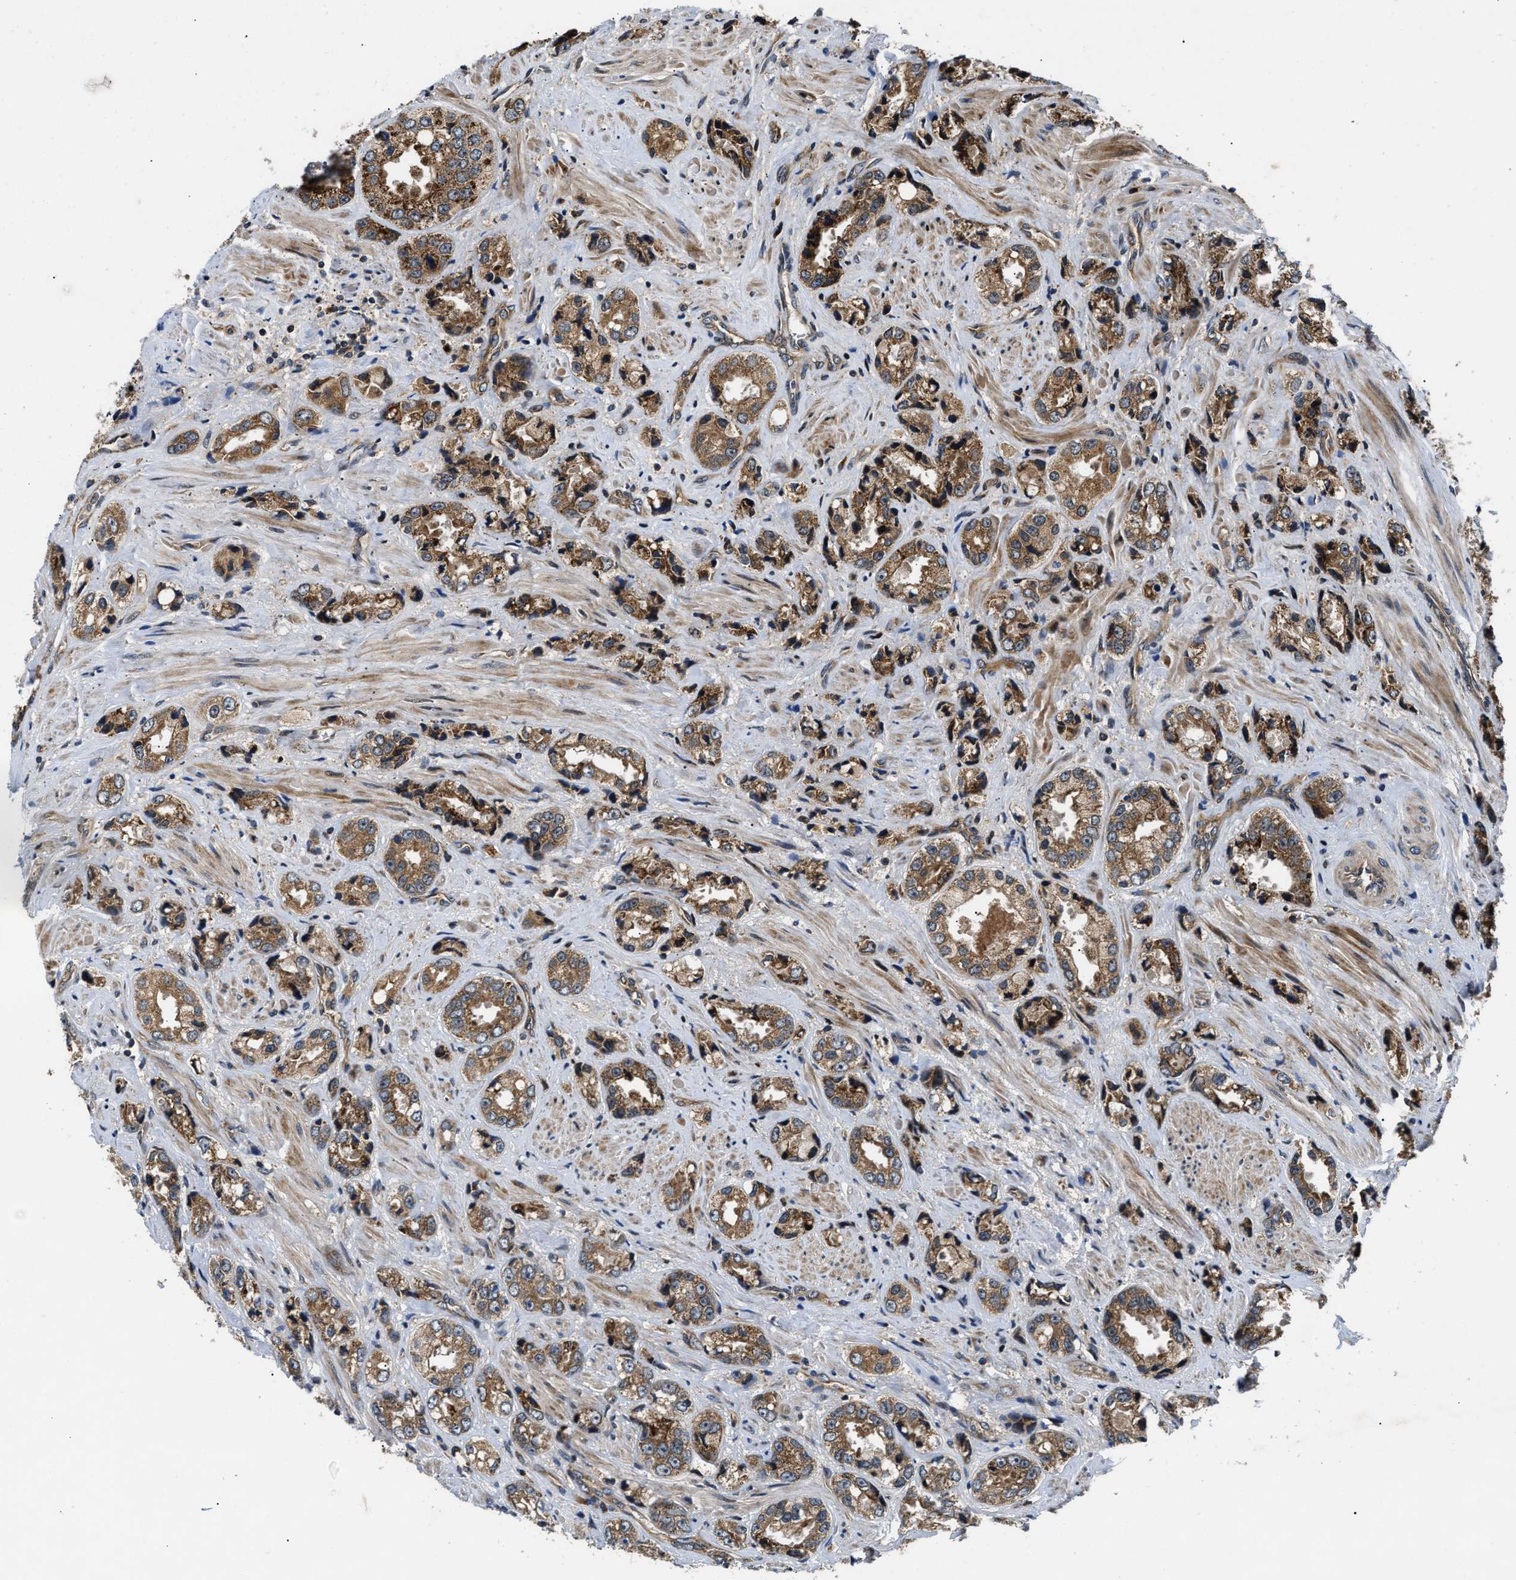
{"staining": {"intensity": "moderate", "quantity": ">75%", "location": "cytoplasmic/membranous"}, "tissue": "prostate cancer", "cell_type": "Tumor cells", "image_type": "cancer", "snomed": [{"axis": "morphology", "description": "Adenocarcinoma, High grade"}, {"axis": "topography", "description": "Prostate"}], "caption": "An IHC histopathology image of neoplastic tissue is shown. Protein staining in brown highlights moderate cytoplasmic/membranous positivity in prostate cancer (adenocarcinoma (high-grade)) within tumor cells.", "gene": "PNPLA8", "patient": {"sex": "male", "age": 61}}